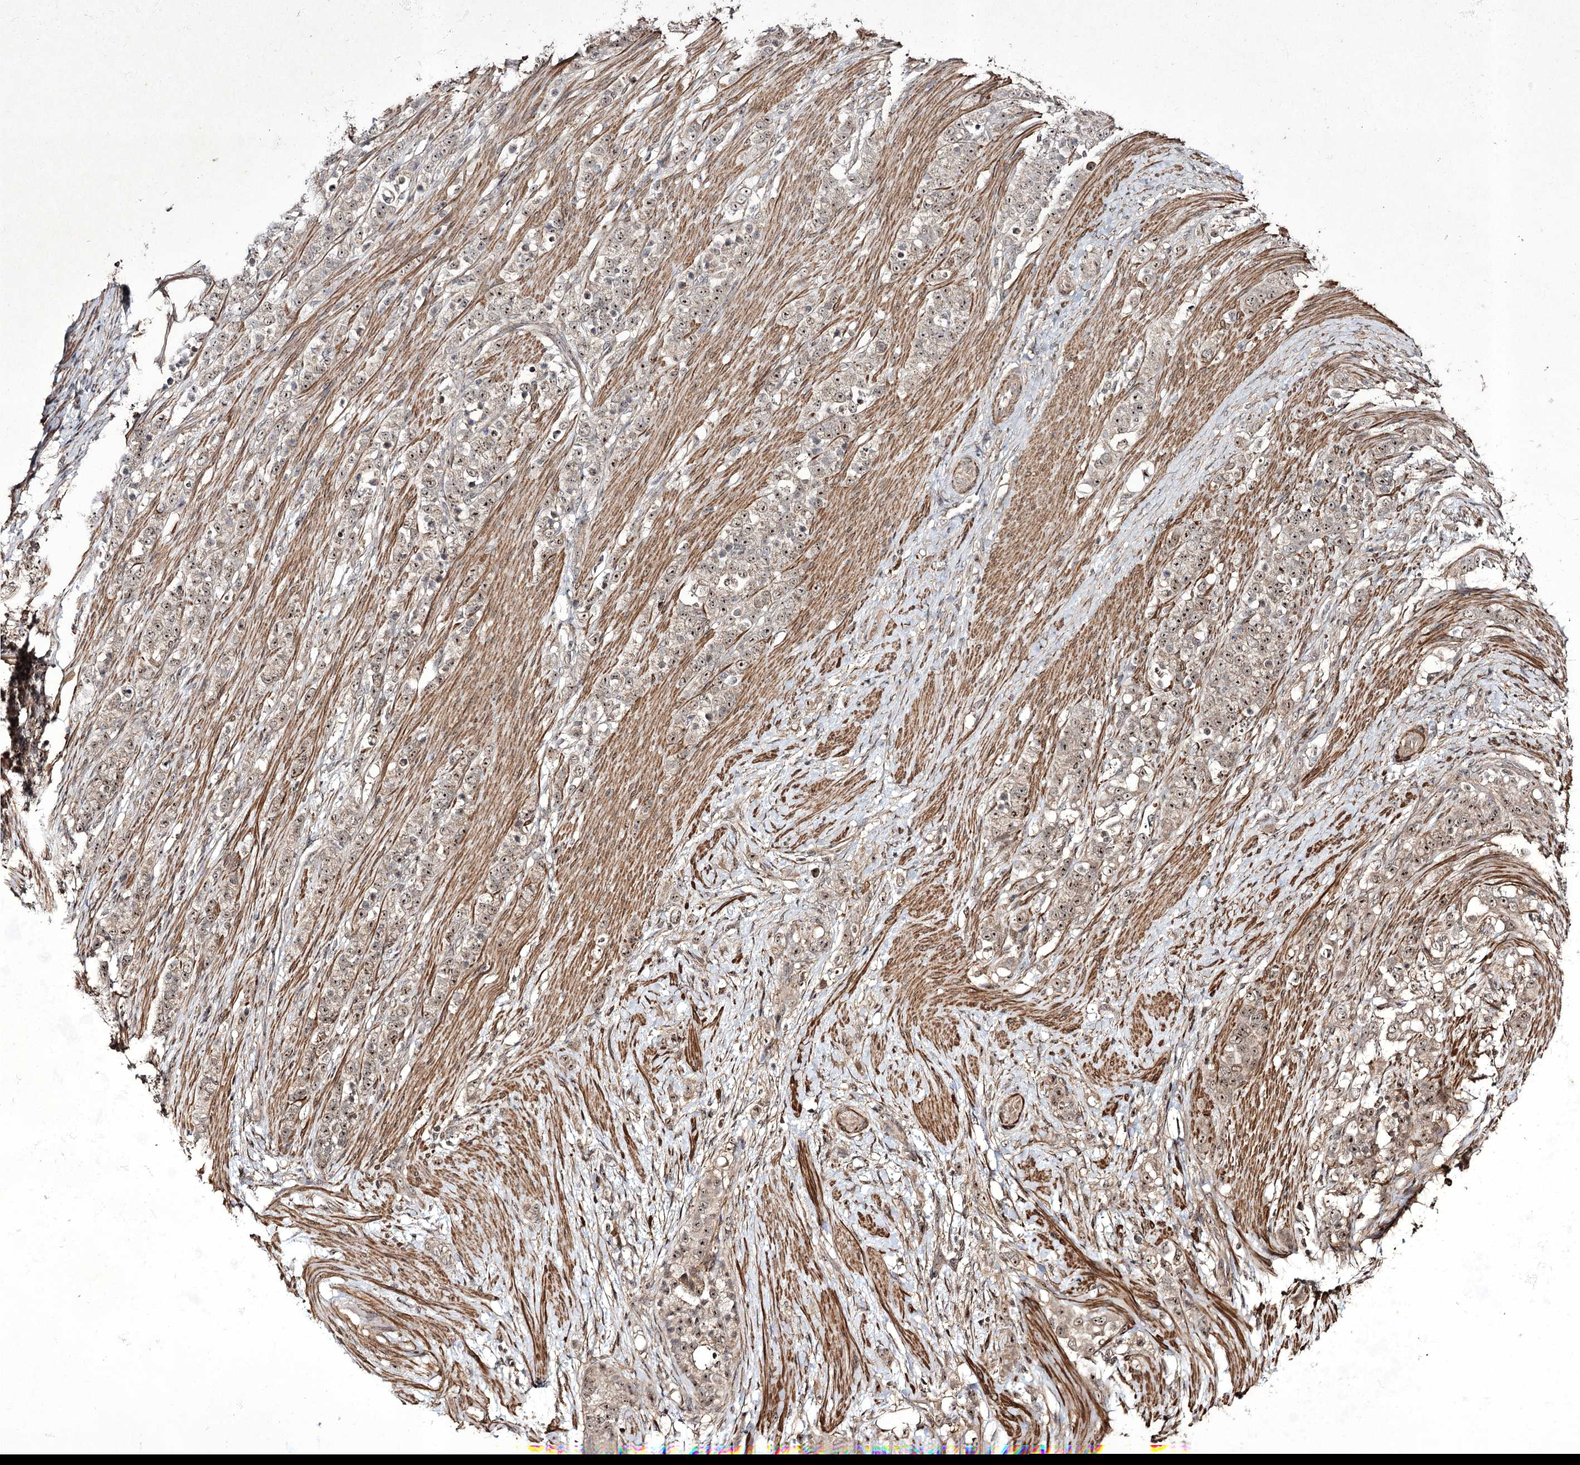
{"staining": {"intensity": "weak", "quantity": ">75%", "location": "nuclear"}, "tissue": "stomach cancer", "cell_type": "Tumor cells", "image_type": "cancer", "snomed": [{"axis": "morphology", "description": "Adenocarcinoma, NOS"}, {"axis": "topography", "description": "Stomach"}], "caption": "Immunohistochemical staining of human stomach cancer (adenocarcinoma) displays low levels of weak nuclear positivity in approximately >75% of tumor cells. (brown staining indicates protein expression, while blue staining denotes nuclei).", "gene": "CCDC59", "patient": {"sex": "female", "age": 79}}